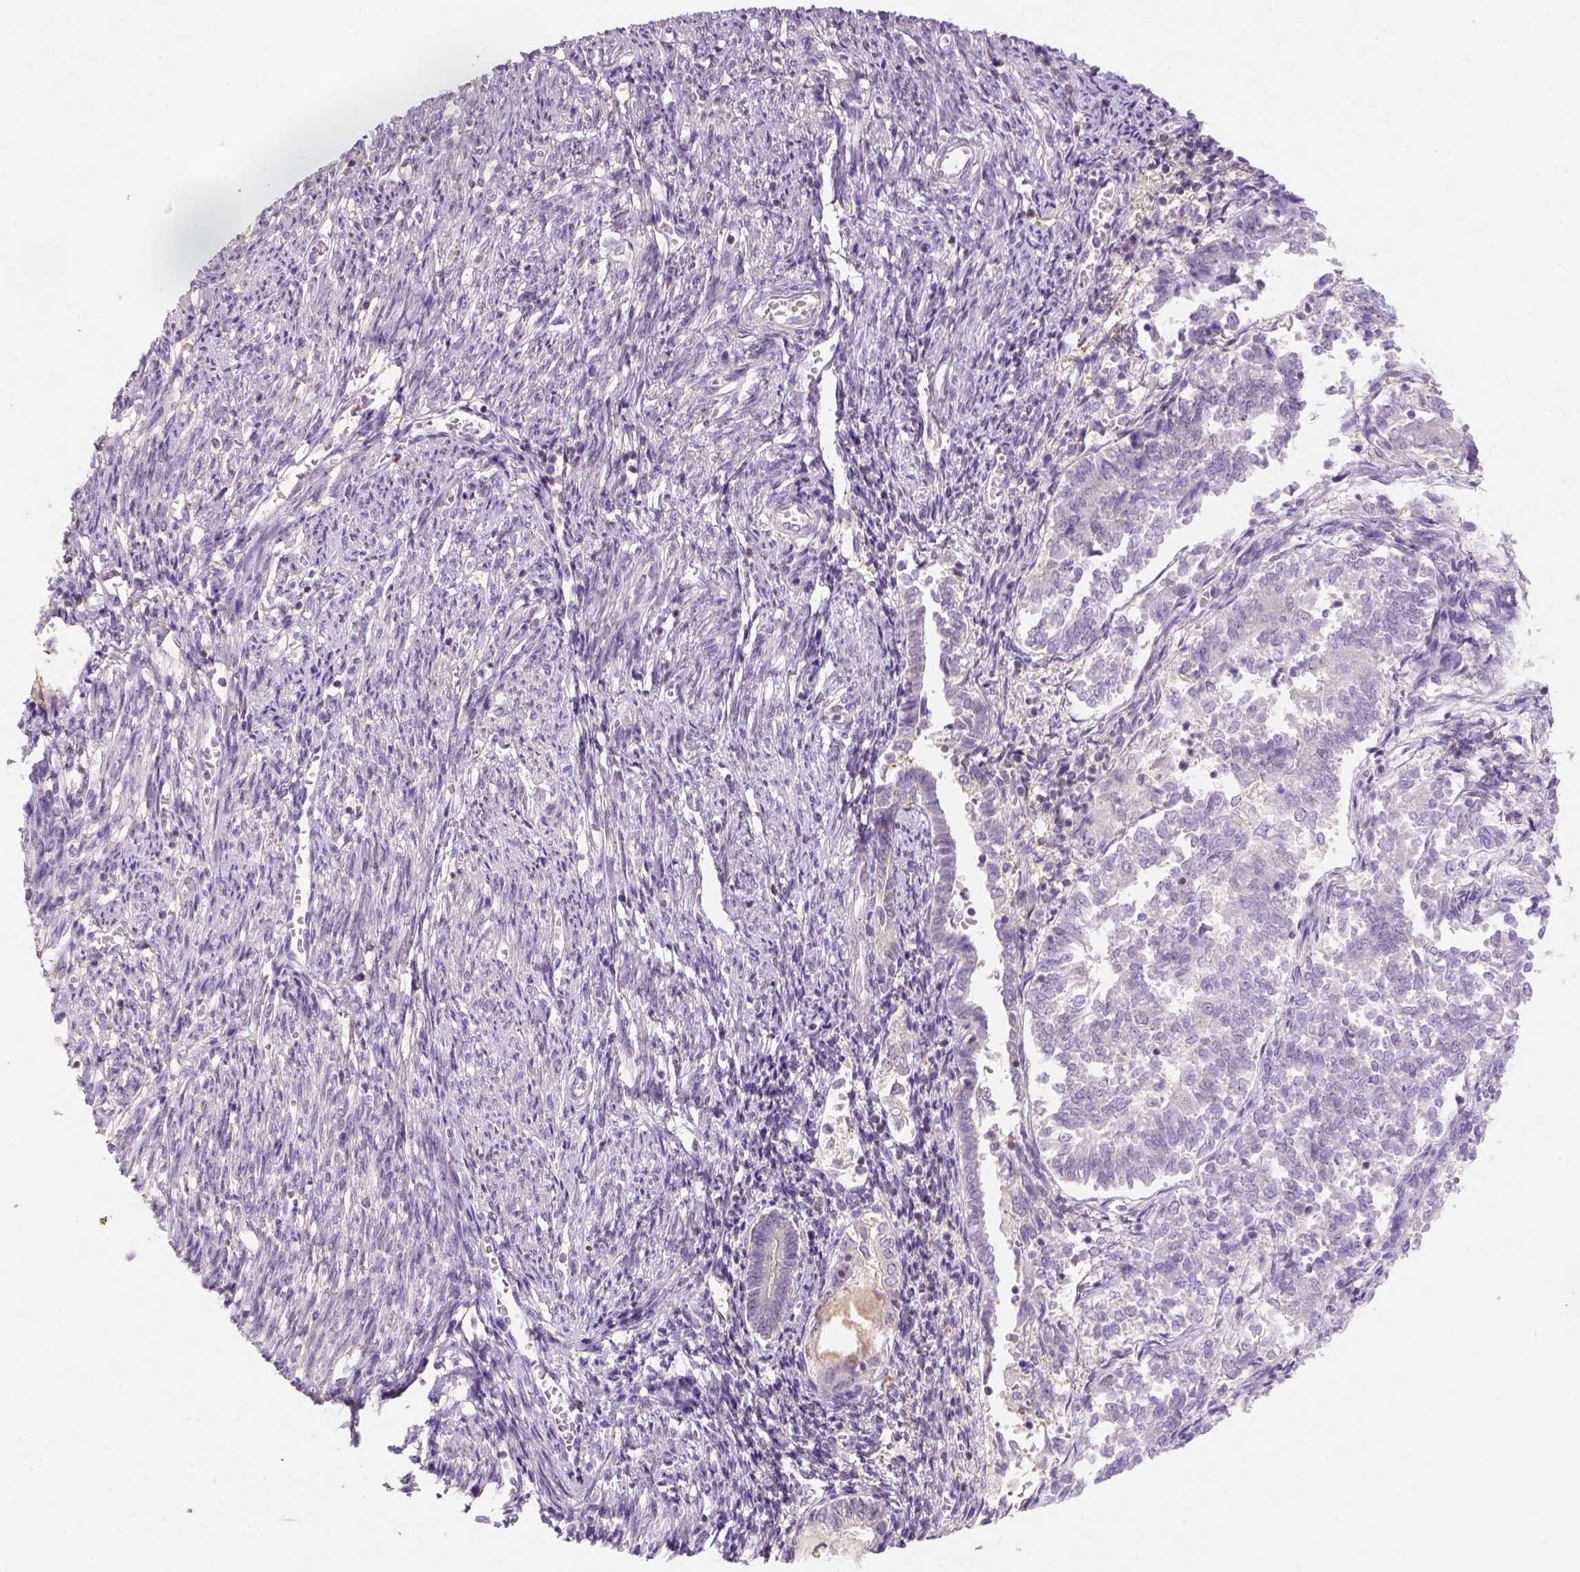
{"staining": {"intensity": "negative", "quantity": "none", "location": "none"}, "tissue": "endometrial cancer", "cell_type": "Tumor cells", "image_type": "cancer", "snomed": [{"axis": "morphology", "description": "Adenocarcinoma, NOS"}, {"axis": "topography", "description": "Endometrium"}], "caption": "Immunohistochemistry of human endometrial cancer (adenocarcinoma) exhibits no staining in tumor cells. The staining is performed using DAB (3,3'-diaminobenzidine) brown chromogen with nuclei counter-stained in using hematoxylin.", "gene": "EPHB1", "patient": {"sex": "female", "age": 65}}